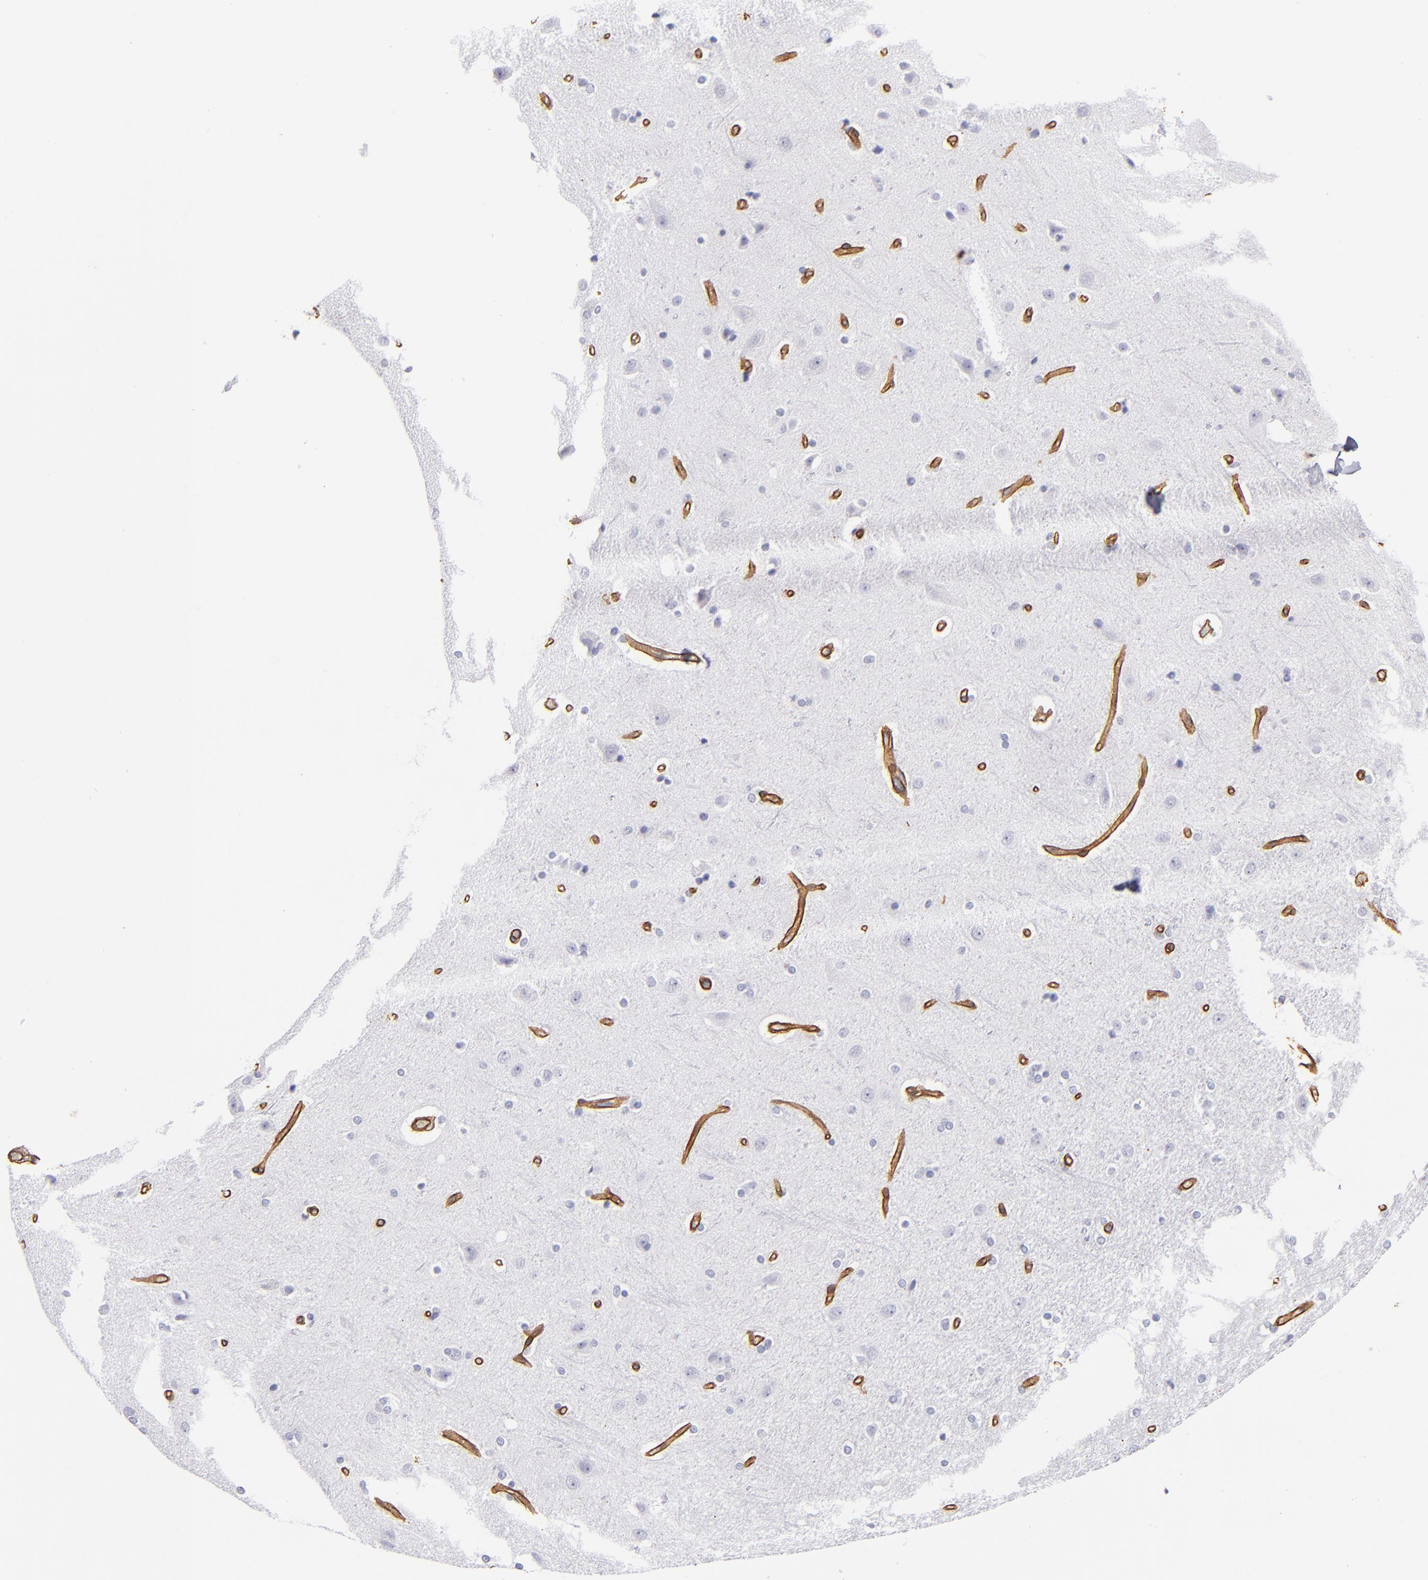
{"staining": {"intensity": "moderate", "quantity": ">75%", "location": "cytoplasmic/membranous"}, "tissue": "cerebral cortex", "cell_type": "Endothelial cells", "image_type": "normal", "snomed": [{"axis": "morphology", "description": "Normal tissue, NOS"}, {"axis": "topography", "description": "Cerebral cortex"}], "caption": "Protein staining shows moderate cytoplasmic/membranous expression in approximately >75% of endothelial cells in unremarkable cerebral cortex.", "gene": "LAMC1", "patient": {"sex": "female", "age": 54}}